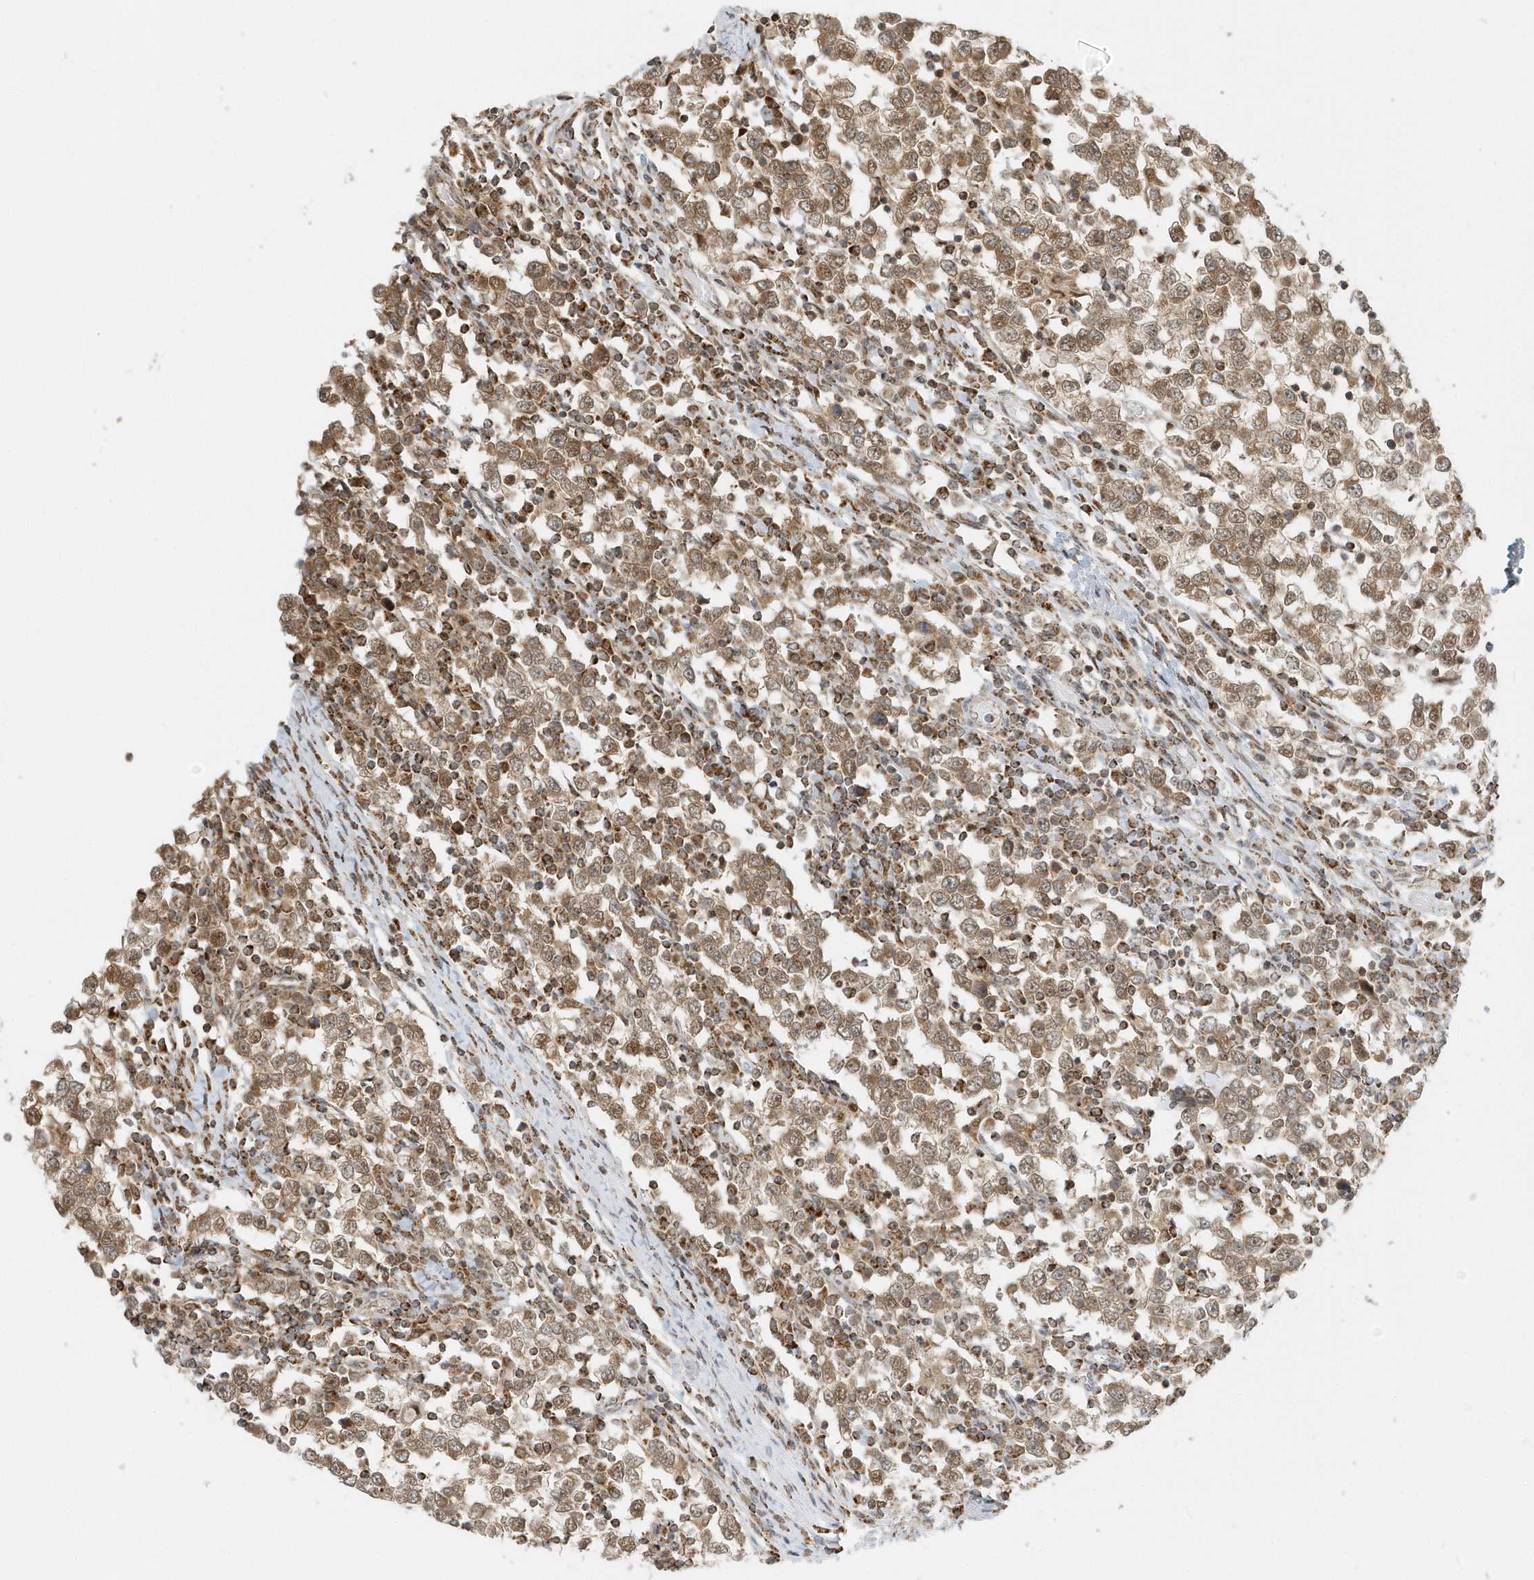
{"staining": {"intensity": "moderate", "quantity": ">75%", "location": "cytoplasmic/membranous,nuclear"}, "tissue": "testis cancer", "cell_type": "Tumor cells", "image_type": "cancer", "snomed": [{"axis": "morphology", "description": "Seminoma, NOS"}, {"axis": "topography", "description": "Testis"}], "caption": "Immunohistochemistry (IHC) staining of testis cancer, which displays medium levels of moderate cytoplasmic/membranous and nuclear staining in about >75% of tumor cells indicating moderate cytoplasmic/membranous and nuclear protein positivity. The staining was performed using DAB (brown) for protein detection and nuclei were counterstained in hematoxylin (blue).", "gene": "PSMD6", "patient": {"sex": "male", "age": 65}}